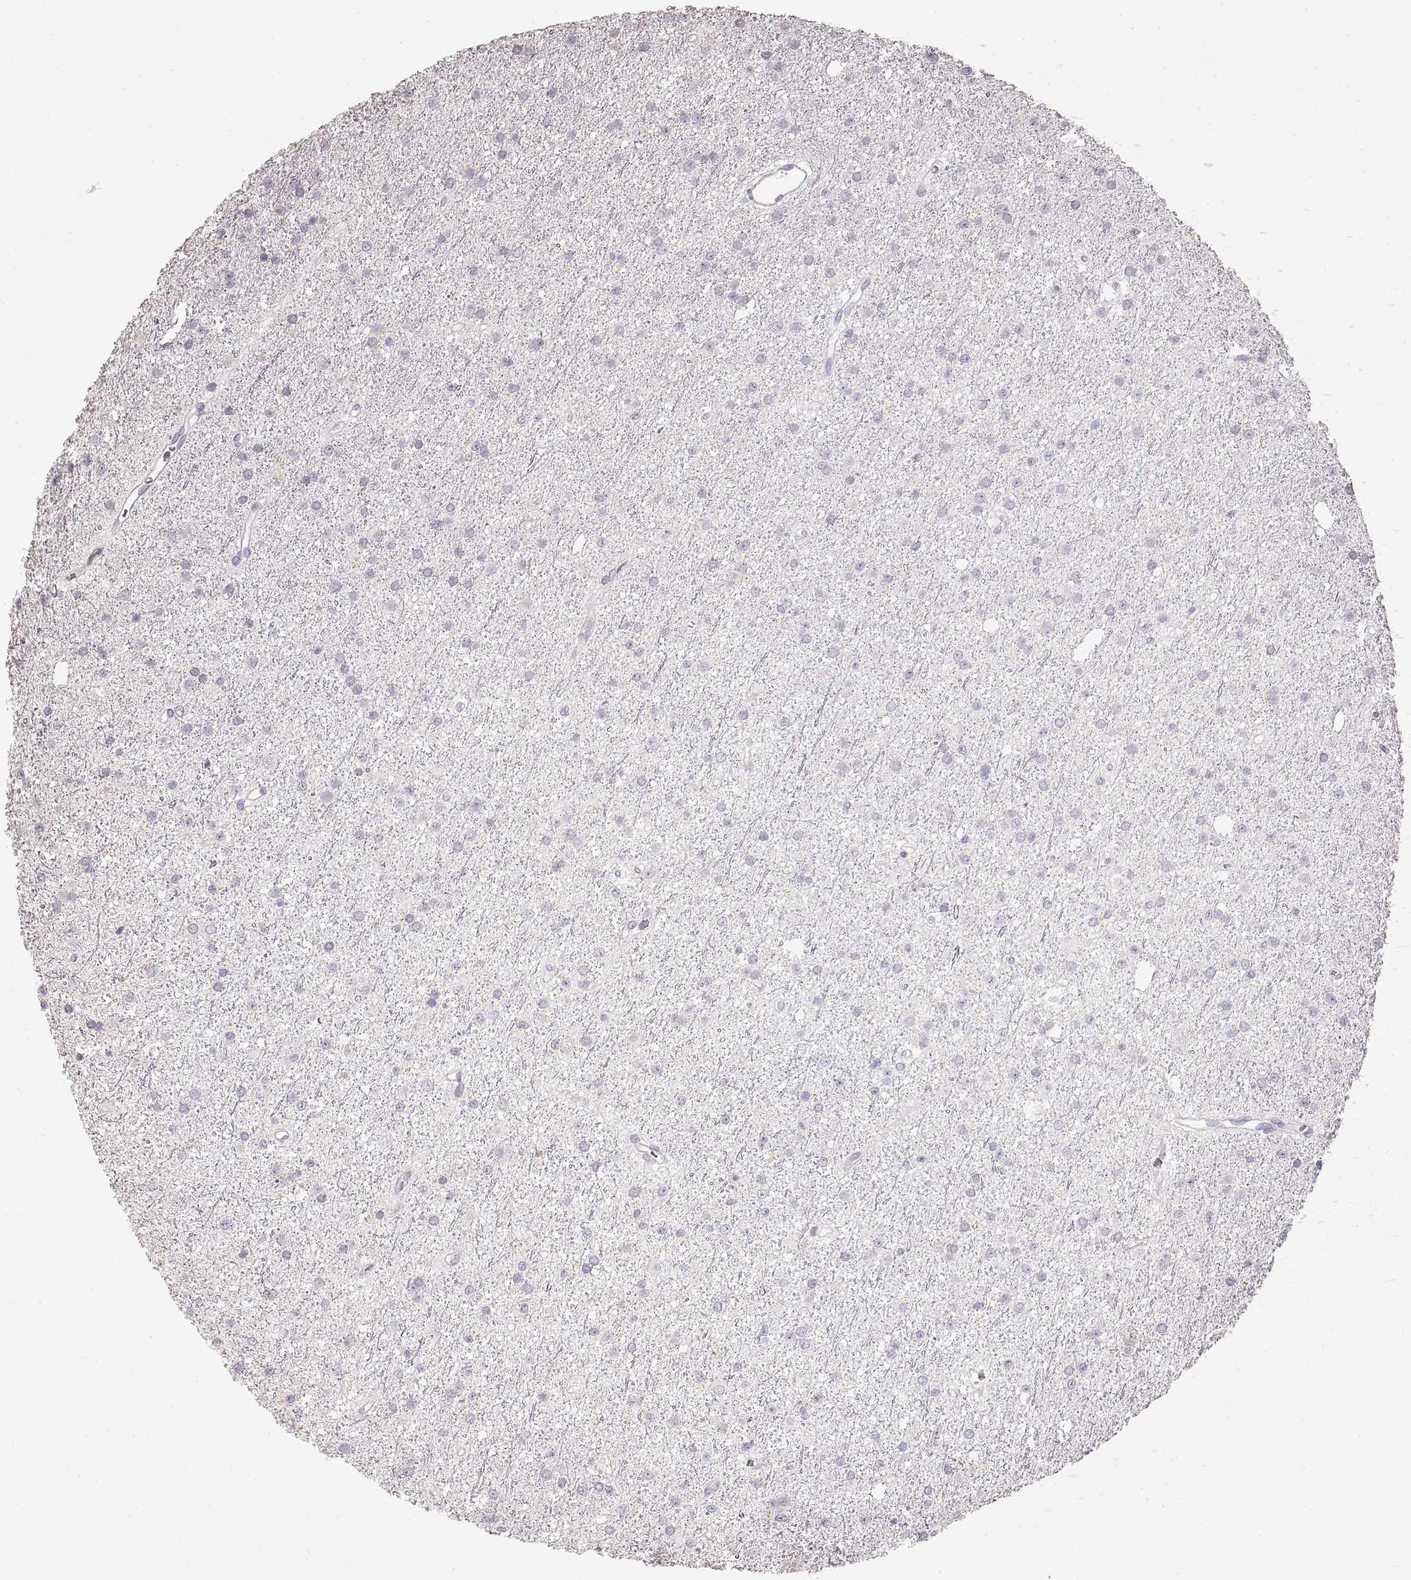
{"staining": {"intensity": "negative", "quantity": "none", "location": "none"}, "tissue": "glioma", "cell_type": "Tumor cells", "image_type": "cancer", "snomed": [{"axis": "morphology", "description": "Glioma, malignant, Low grade"}, {"axis": "topography", "description": "Brain"}], "caption": "Immunohistochemistry image of neoplastic tissue: human low-grade glioma (malignant) stained with DAB (3,3'-diaminobenzidine) displays no significant protein staining in tumor cells.", "gene": "ZP3", "patient": {"sex": "male", "age": 27}}